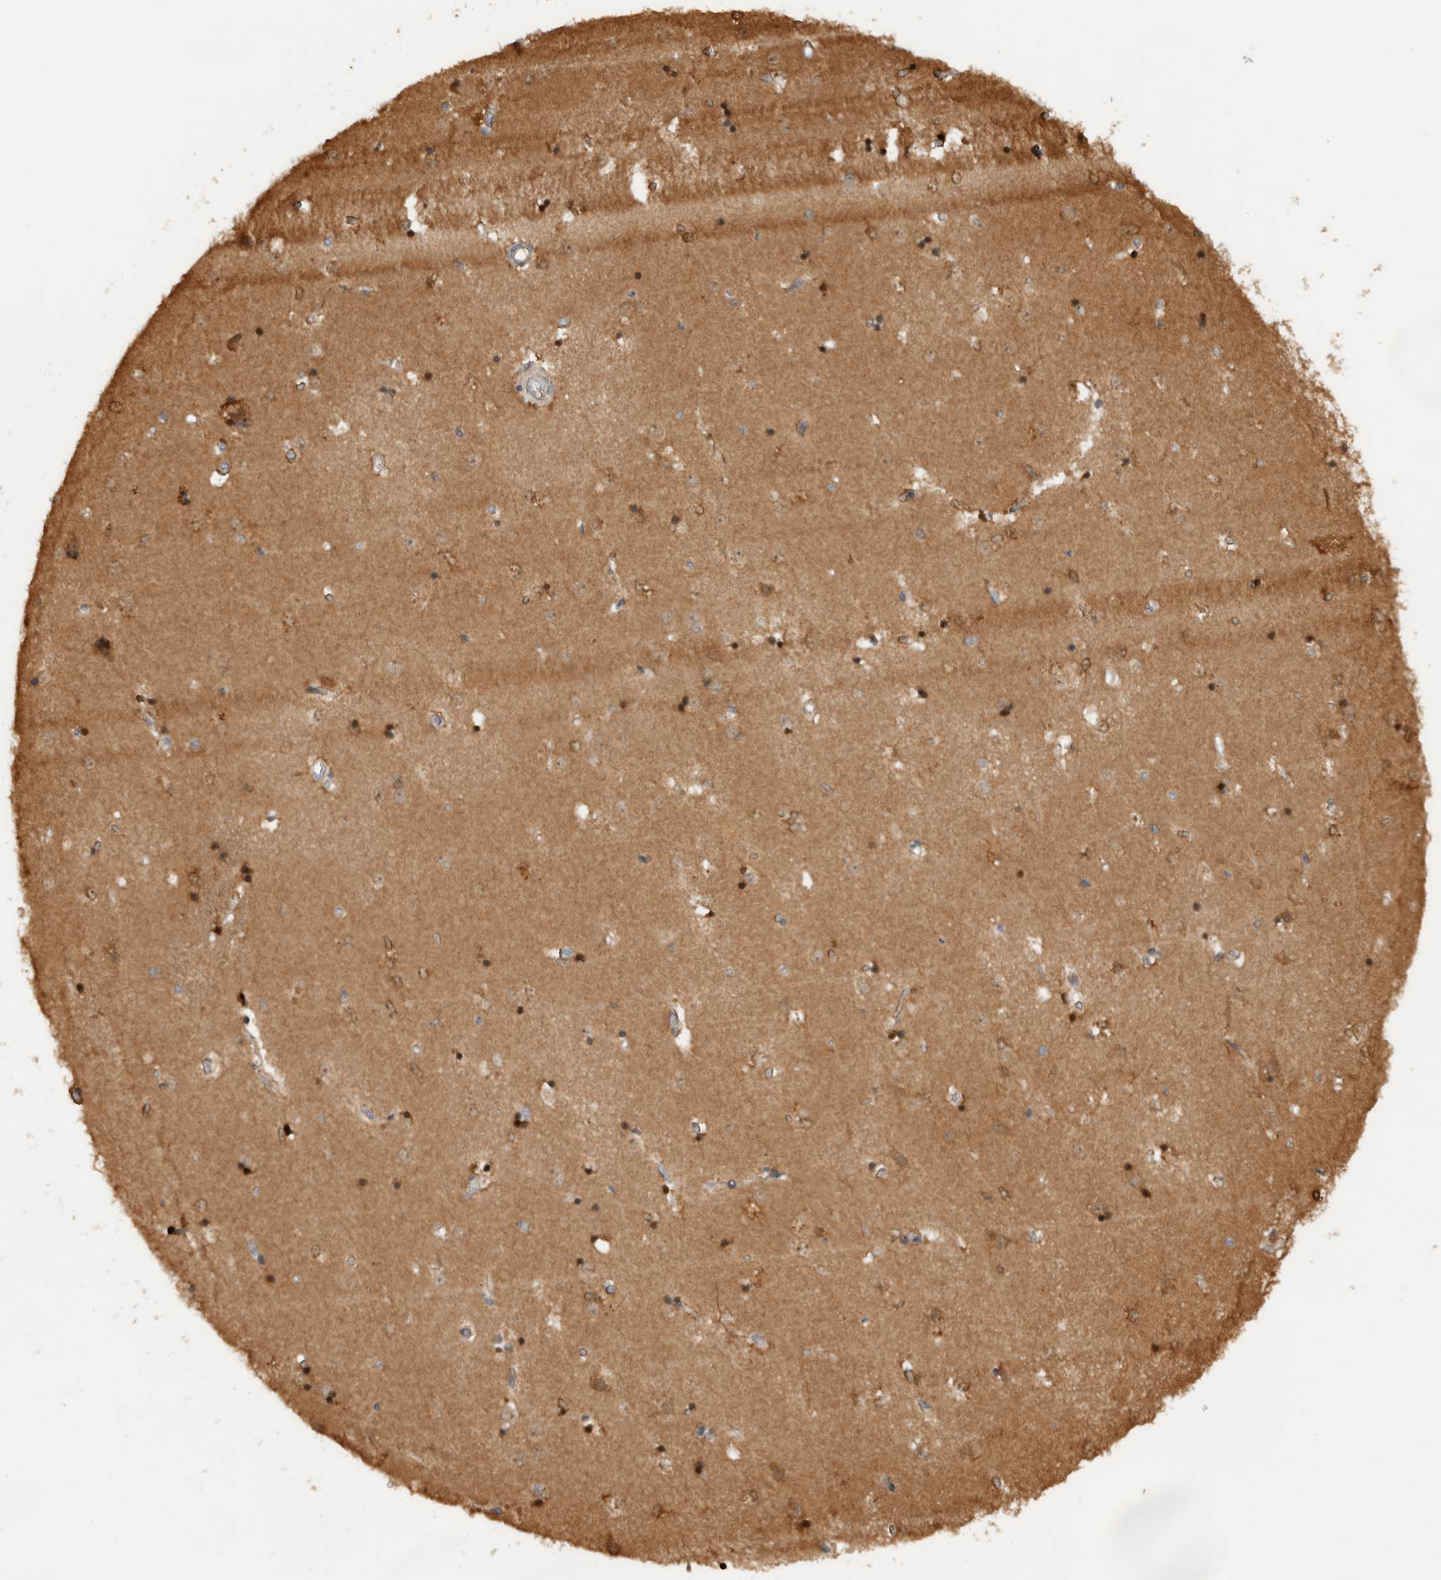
{"staining": {"intensity": "strong", "quantity": ">75%", "location": "cytoplasmic/membranous"}, "tissue": "caudate", "cell_type": "Glial cells", "image_type": "normal", "snomed": [{"axis": "morphology", "description": "Normal tissue, NOS"}, {"axis": "topography", "description": "Lateral ventricle wall"}], "caption": "Protein expression analysis of unremarkable caudate reveals strong cytoplasmic/membranous positivity in approximately >75% of glial cells. (DAB IHC with brightfield microscopy, high magnification).", "gene": "CNTROB", "patient": {"sex": "male", "age": 45}}